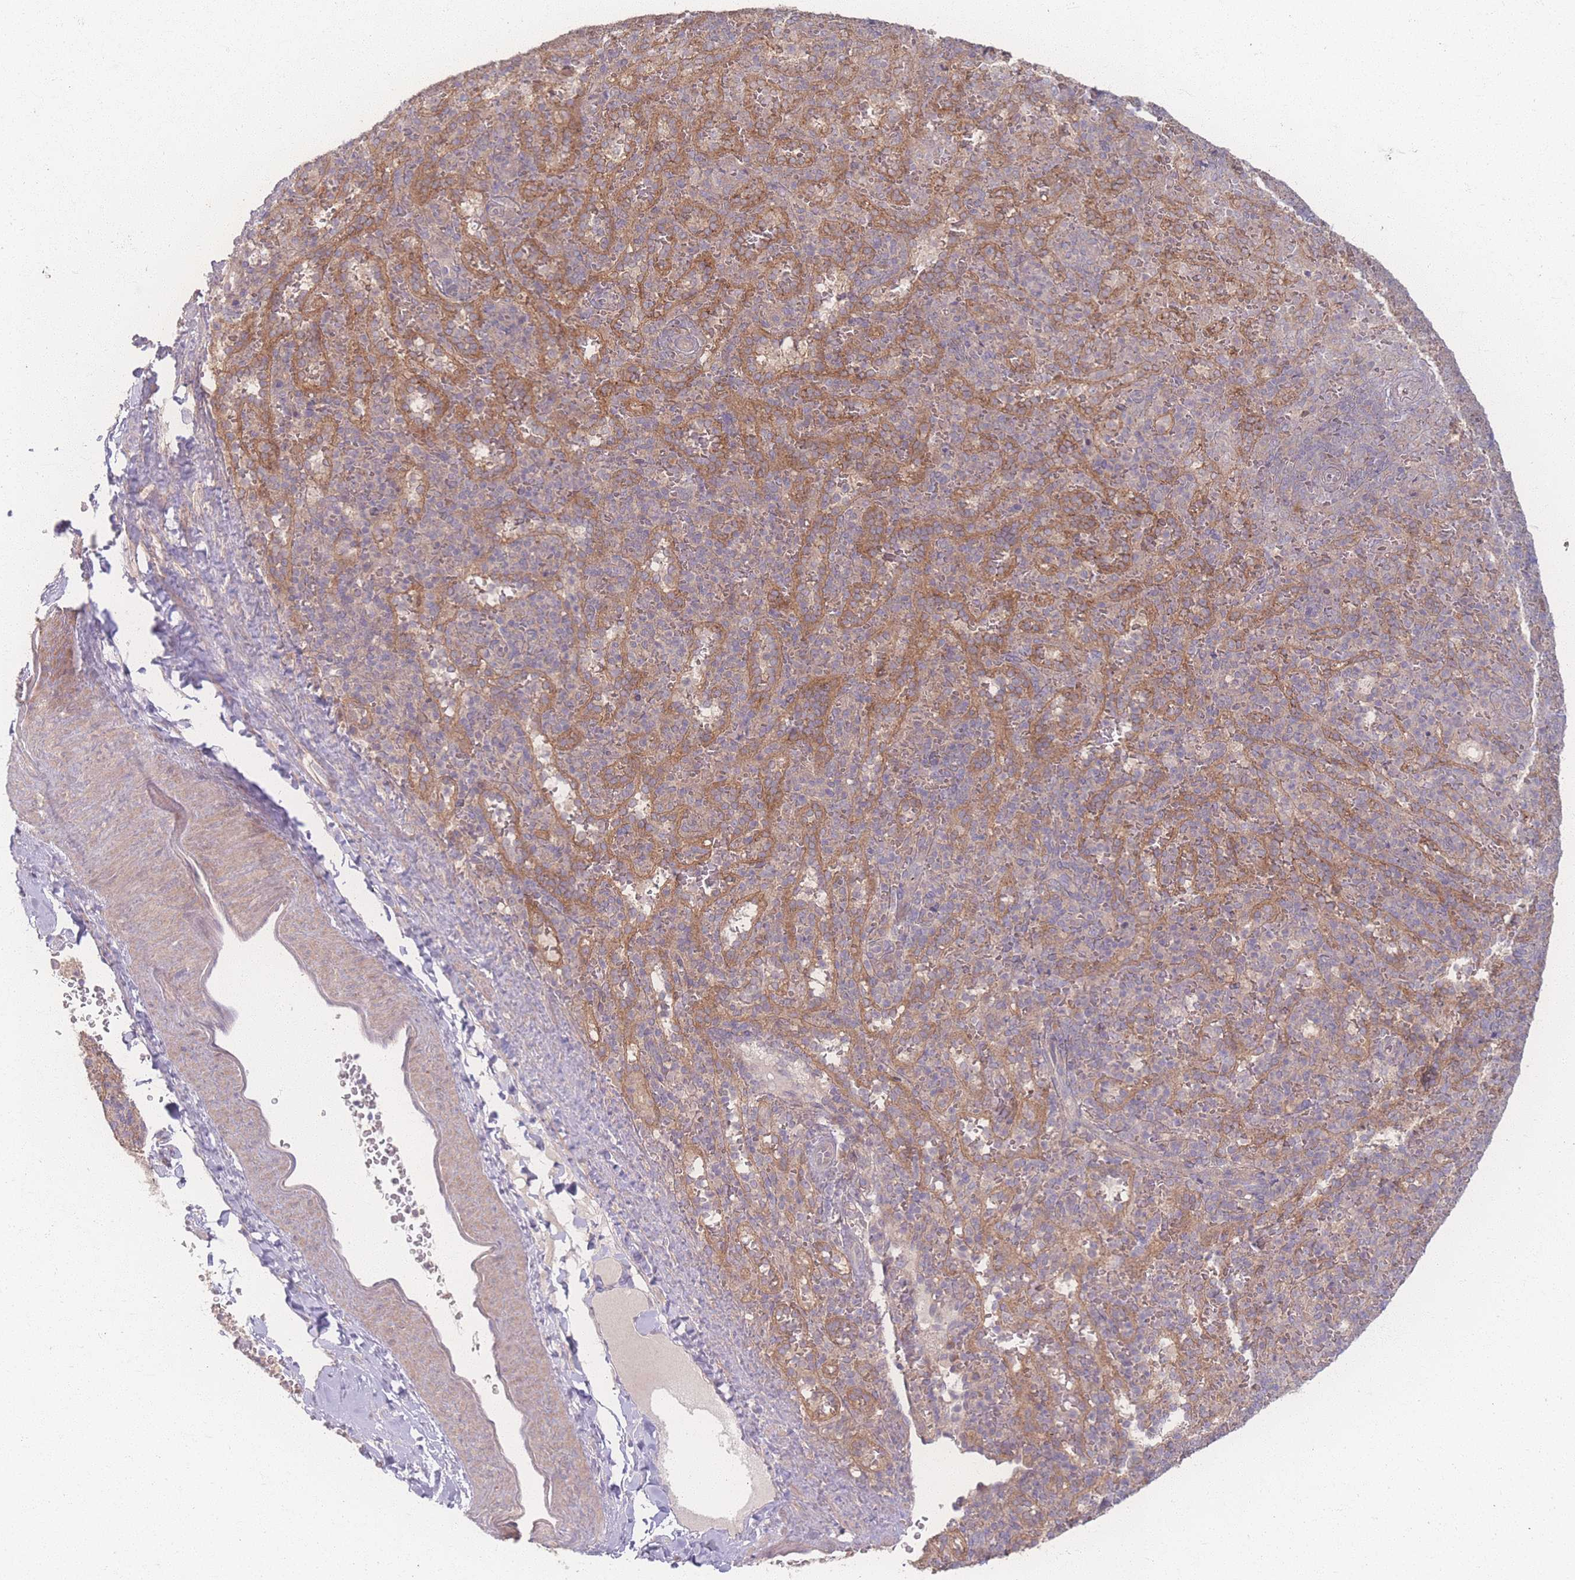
{"staining": {"intensity": "weak", "quantity": "25%-75%", "location": "cytoplasmic/membranous"}, "tissue": "spleen", "cell_type": "Cells in red pulp", "image_type": "normal", "snomed": [{"axis": "morphology", "description": "Normal tissue, NOS"}, {"axis": "topography", "description": "Spleen"}], "caption": "IHC of unremarkable spleen demonstrates low levels of weak cytoplasmic/membranous expression in about 25%-75% of cells in red pulp. (brown staining indicates protein expression, while blue staining denotes nuclei).", "gene": "INSR", "patient": {"sex": "female", "age": 21}}